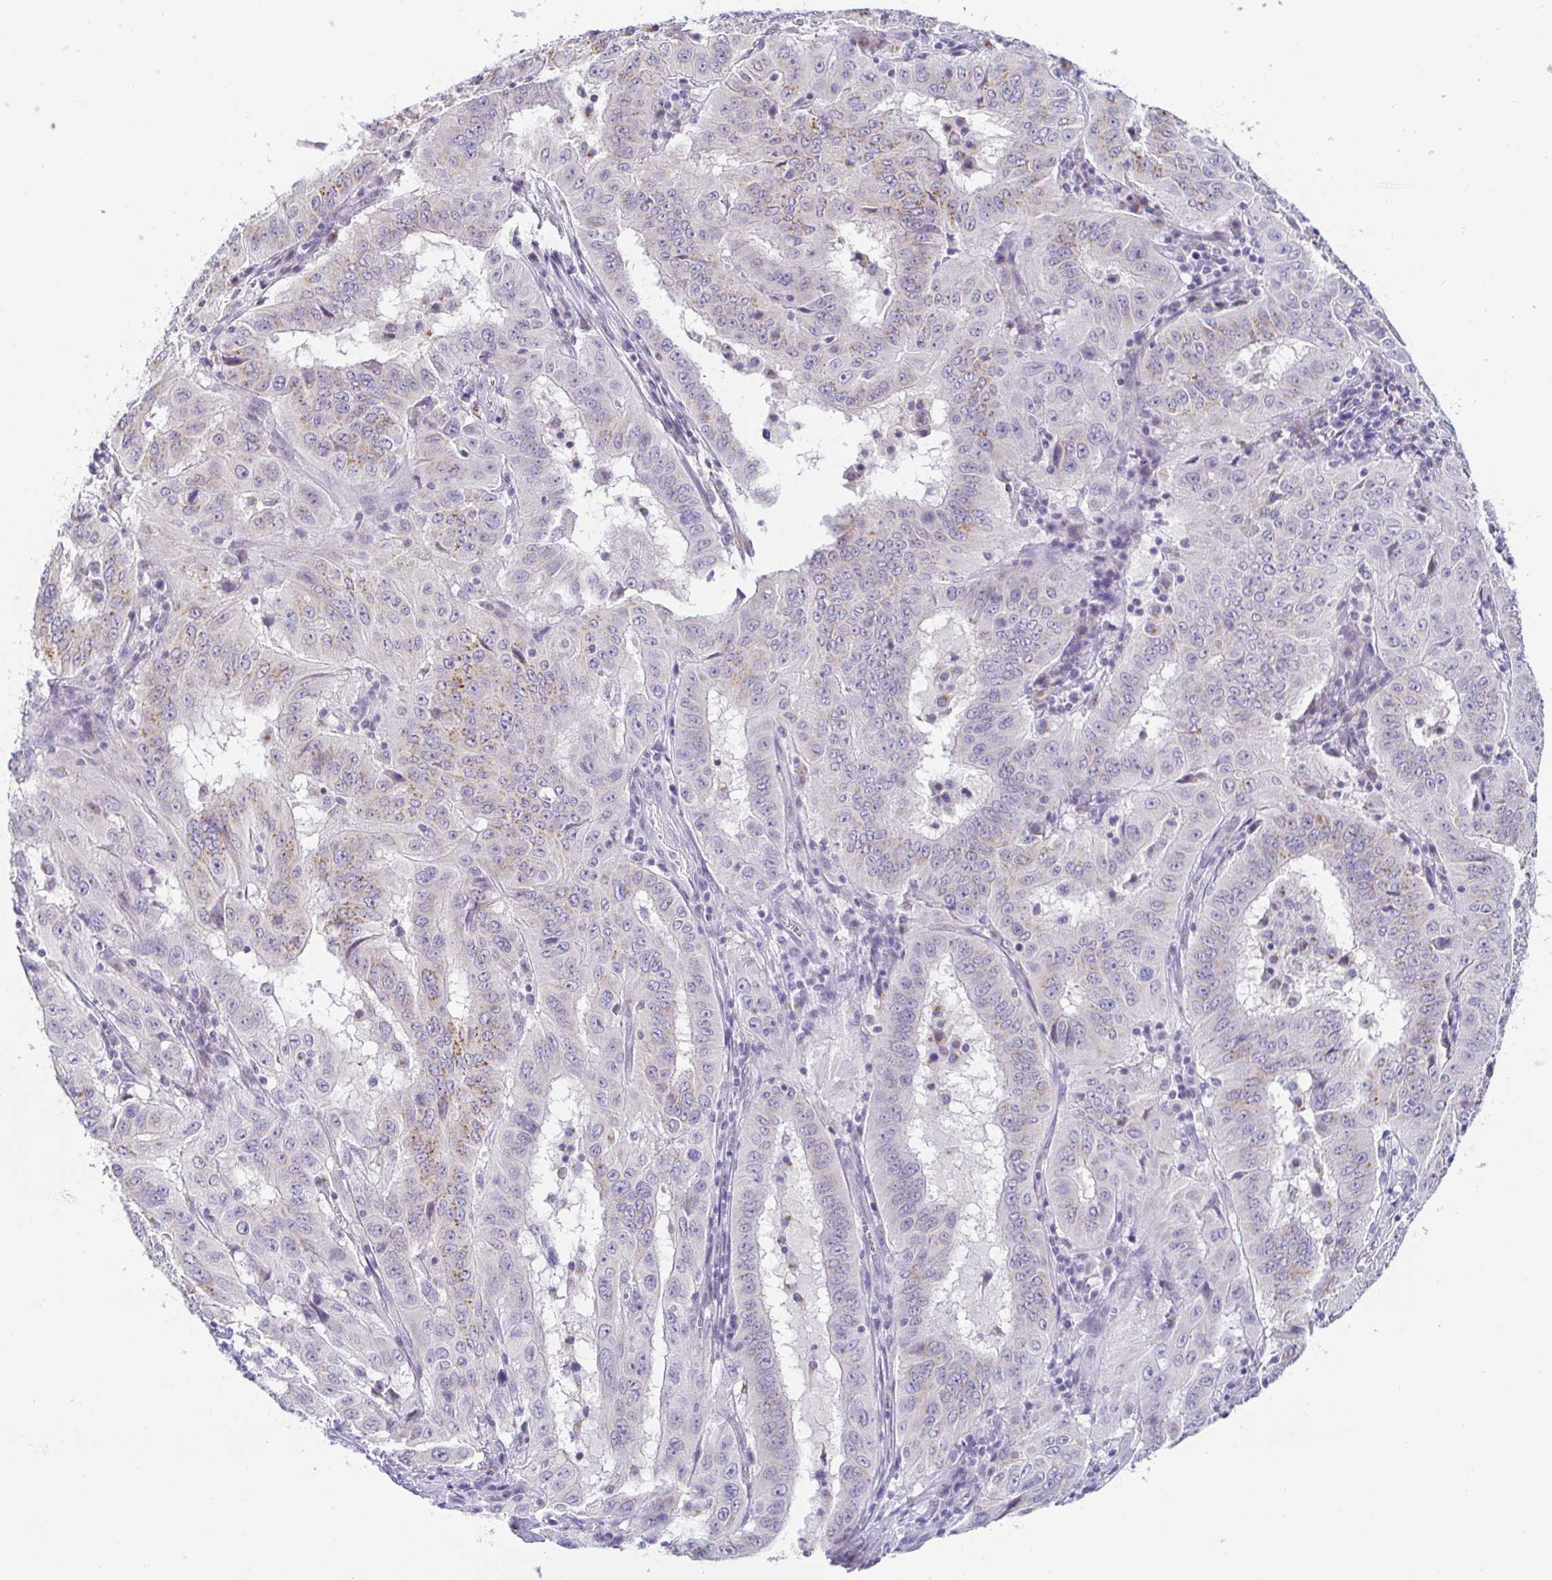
{"staining": {"intensity": "weak", "quantity": "25%-75%", "location": "cytoplasmic/membranous"}, "tissue": "pancreatic cancer", "cell_type": "Tumor cells", "image_type": "cancer", "snomed": [{"axis": "morphology", "description": "Adenocarcinoma, NOS"}, {"axis": "topography", "description": "Pancreas"}], "caption": "Immunohistochemical staining of pancreatic adenocarcinoma demonstrates weak cytoplasmic/membranous protein positivity in about 25%-75% of tumor cells. The staining was performed using DAB, with brown indicating positive protein expression. Nuclei are stained blue with hematoxylin.", "gene": "OR51D1", "patient": {"sex": "male", "age": 63}}